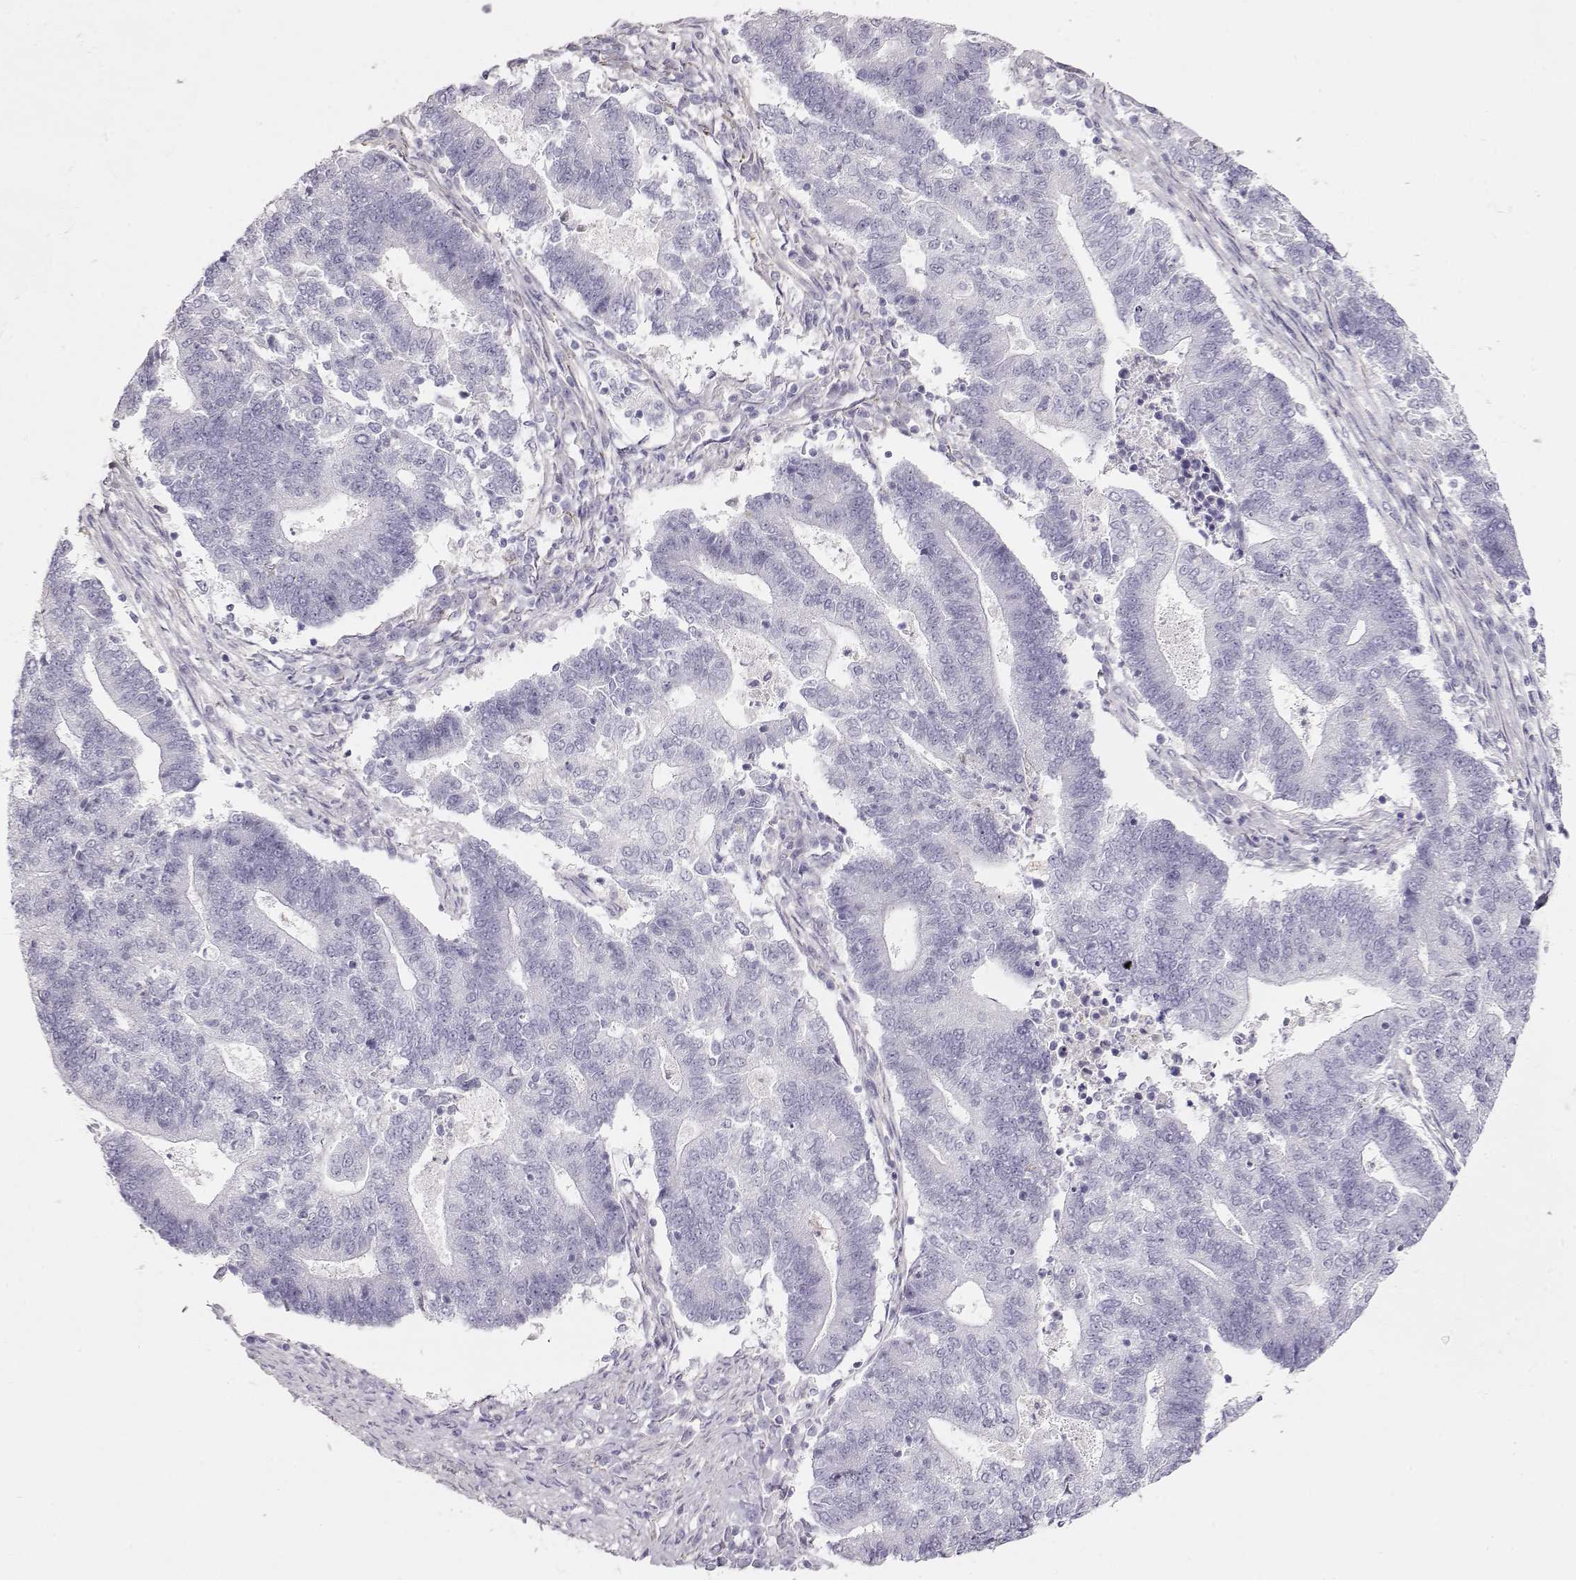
{"staining": {"intensity": "negative", "quantity": "none", "location": "none"}, "tissue": "endometrial cancer", "cell_type": "Tumor cells", "image_type": "cancer", "snomed": [{"axis": "morphology", "description": "Adenocarcinoma, NOS"}, {"axis": "topography", "description": "Uterus"}, {"axis": "topography", "description": "Endometrium"}], "caption": "This is an IHC photomicrograph of human endometrial cancer (adenocarcinoma). There is no positivity in tumor cells.", "gene": "RBM44", "patient": {"sex": "female", "age": 54}}